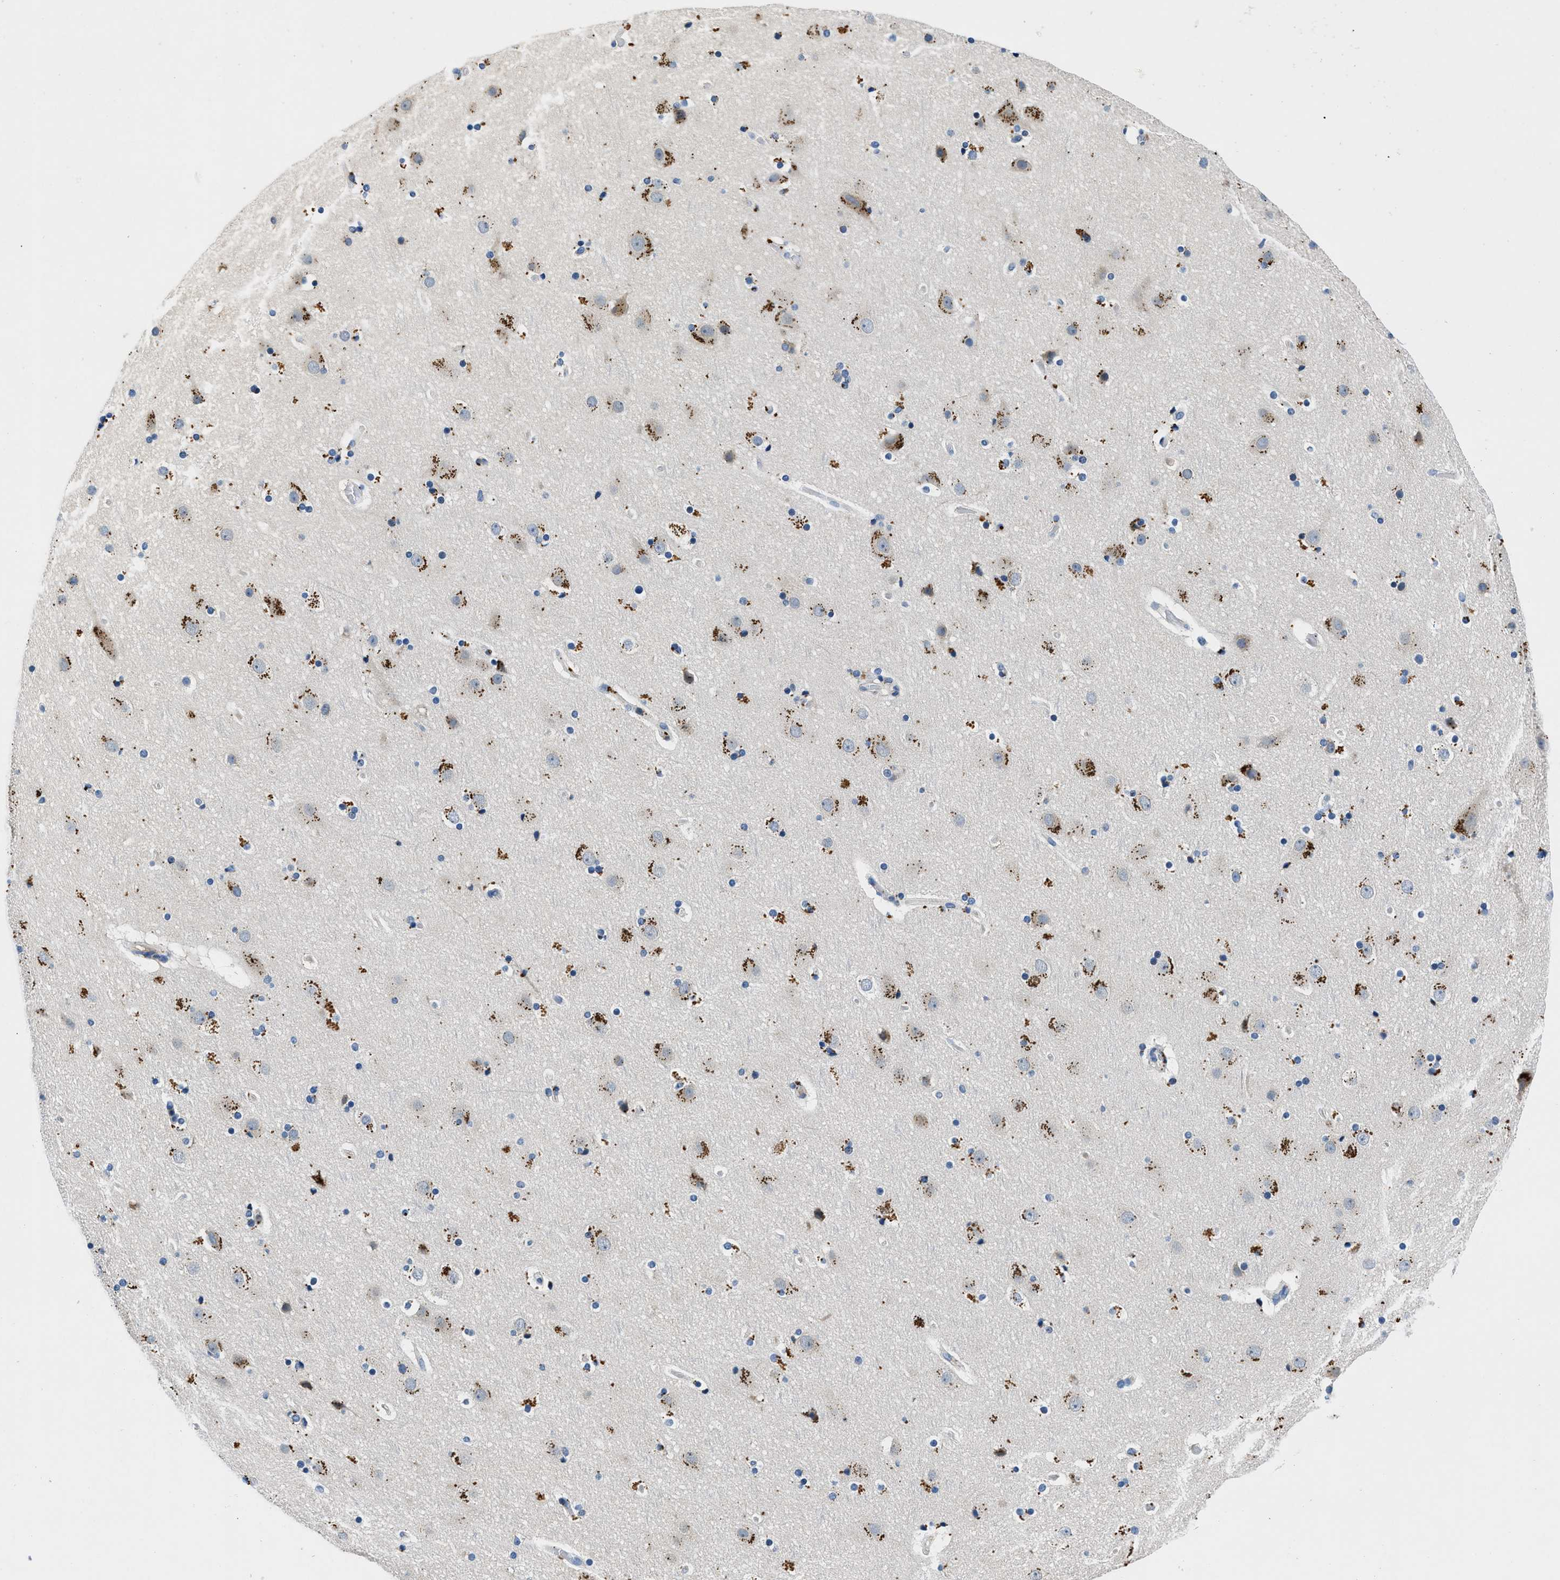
{"staining": {"intensity": "negative", "quantity": "none", "location": "none"}, "tissue": "cerebral cortex", "cell_type": "Endothelial cells", "image_type": "normal", "snomed": [{"axis": "morphology", "description": "Normal tissue, NOS"}, {"axis": "topography", "description": "Cerebral cortex"}], "caption": "This is a image of immunohistochemistry staining of benign cerebral cortex, which shows no staining in endothelial cells. (DAB immunohistochemistry (IHC) visualized using brightfield microscopy, high magnification).", "gene": "ADGRE3", "patient": {"sex": "male", "age": 57}}